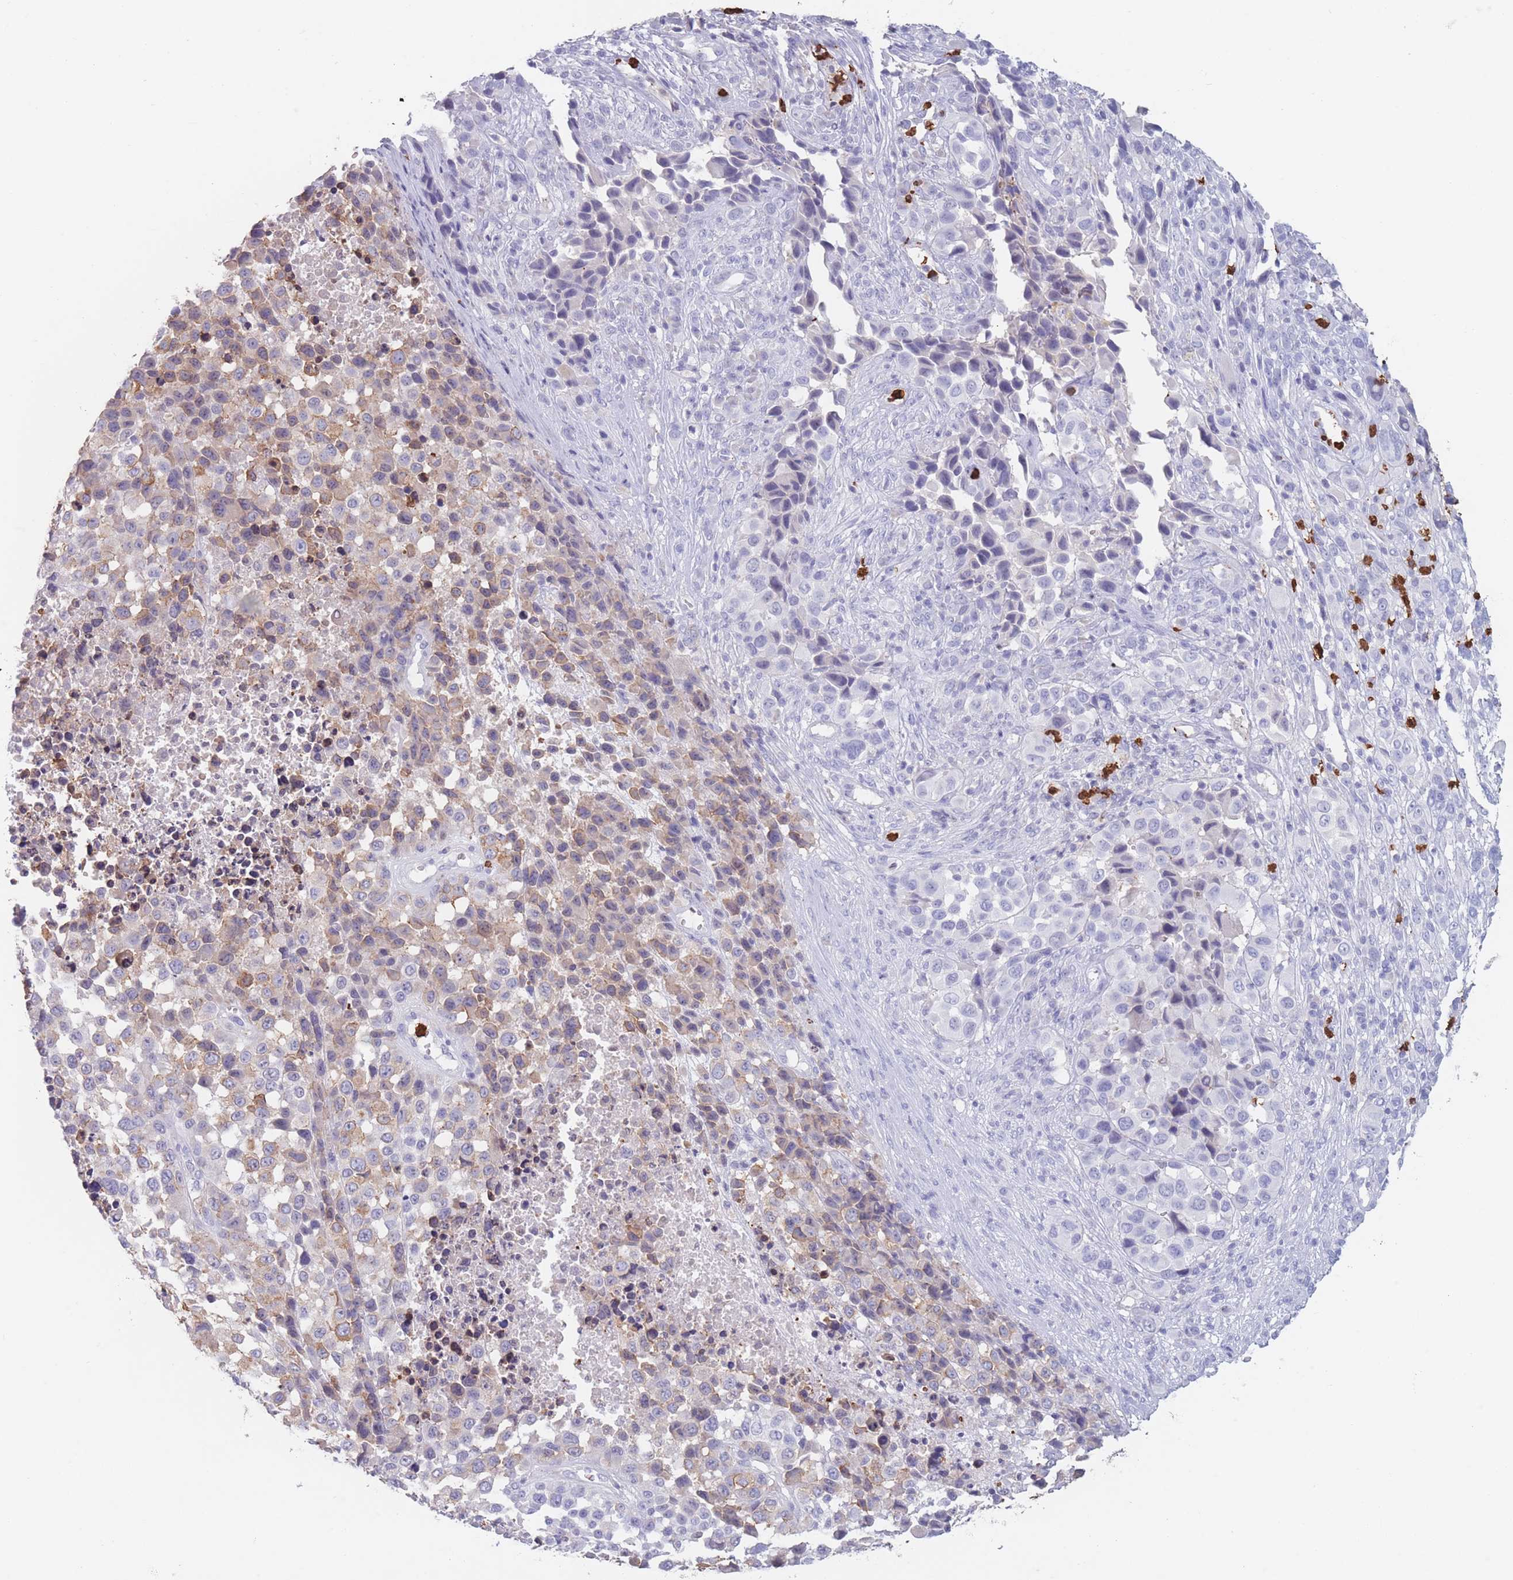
{"staining": {"intensity": "weak", "quantity": "<25%", "location": "cytoplasmic/membranous"}, "tissue": "melanoma", "cell_type": "Tumor cells", "image_type": "cancer", "snomed": [{"axis": "morphology", "description": "Malignant melanoma, NOS"}, {"axis": "topography", "description": "Skin of trunk"}], "caption": "Immunohistochemistry of malignant melanoma exhibits no positivity in tumor cells. (IHC, brightfield microscopy, high magnification).", "gene": "ATP1A3", "patient": {"sex": "male", "age": 71}}